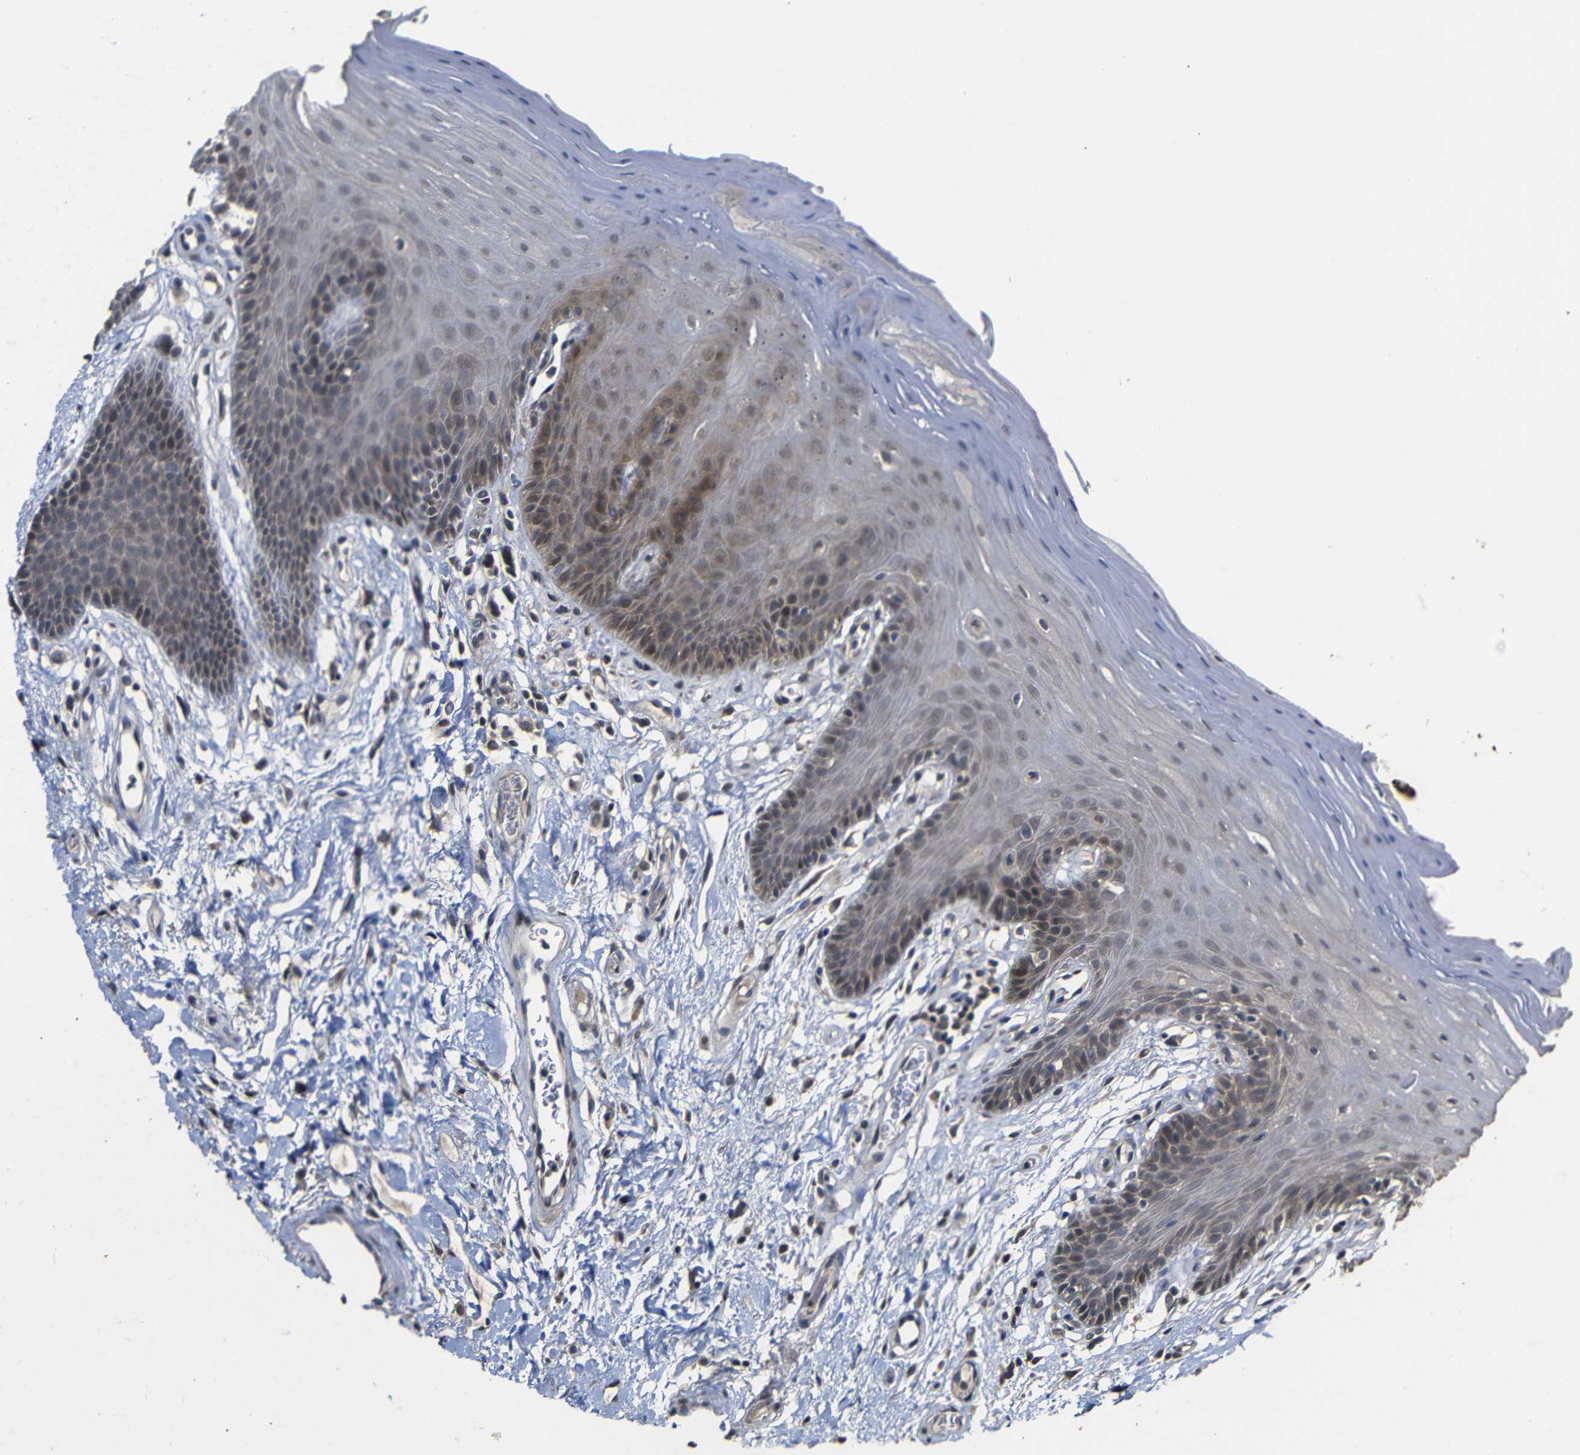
{"staining": {"intensity": "weak", "quantity": "<25%", "location": "cytoplasmic/membranous"}, "tissue": "oral mucosa", "cell_type": "Squamous epithelial cells", "image_type": "normal", "snomed": [{"axis": "morphology", "description": "Normal tissue, NOS"}, {"axis": "morphology", "description": "Squamous cell carcinoma, NOS"}, {"axis": "topography", "description": "Skeletal muscle"}, {"axis": "topography", "description": "Adipose tissue"}, {"axis": "topography", "description": "Vascular tissue"}, {"axis": "topography", "description": "Oral tissue"}, {"axis": "topography", "description": "Peripheral nerve tissue"}, {"axis": "topography", "description": "Head-Neck"}], "caption": "The photomicrograph demonstrates no staining of squamous epithelial cells in benign oral mucosa. (Brightfield microscopy of DAB IHC at high magnification).", "gene": "ATG12", "patient": {"sex": "male", "age": 71}}